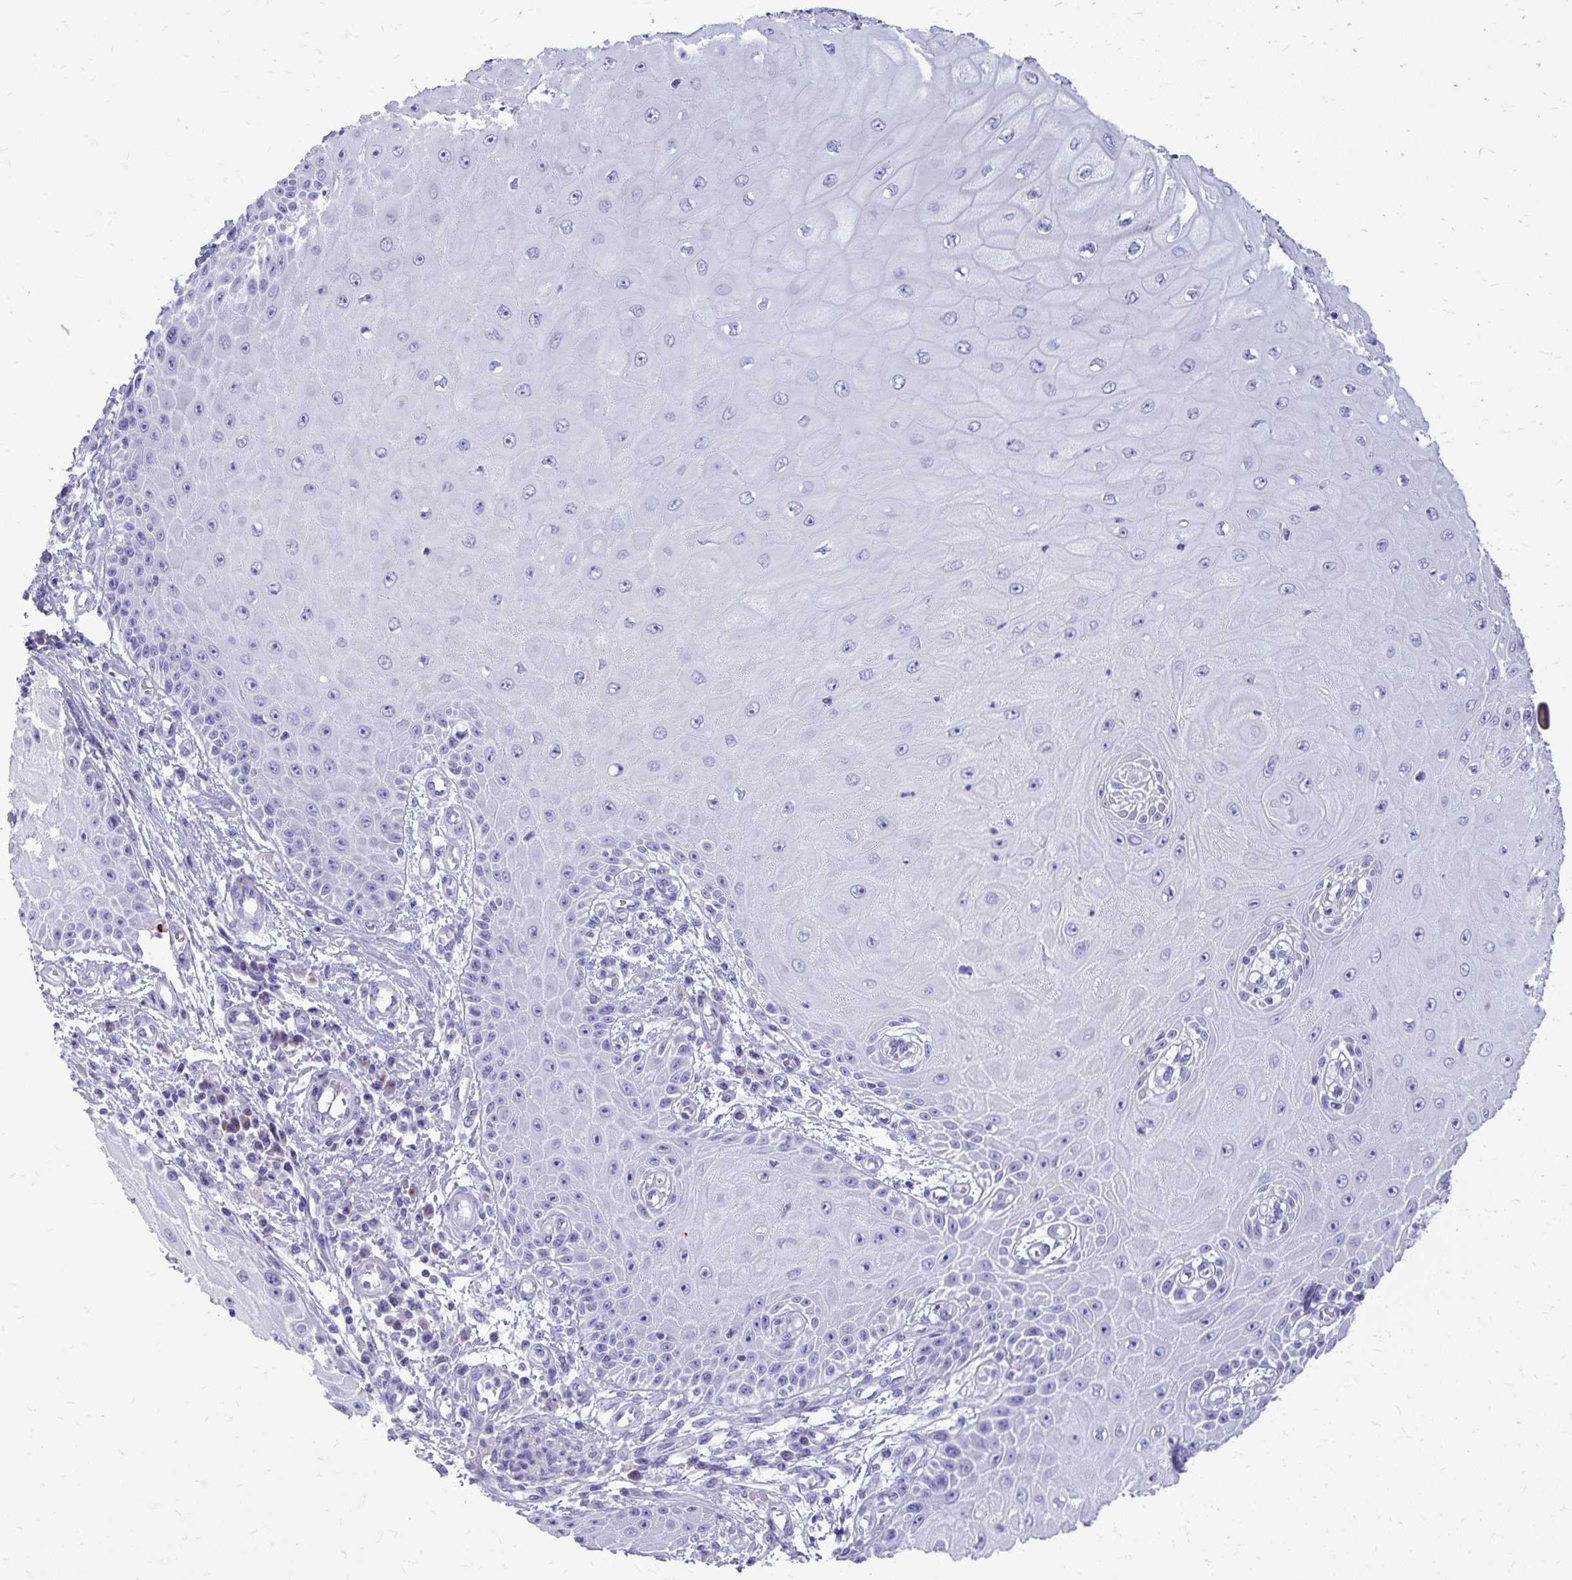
{"staining": {"intensity": "negative", "quantity": "none", "location": "none"}, "tissue": "skin cancer", "cell_type": "Tumor cells", "image_type": "cancer", "snomed": [{"axis": "morphology", "description": "Squamous cell carcinoma, NOS"}, {"axis": "topography", "description": "Skin"}, {"axis": "topography", "description": "Vulva"}], "caption": "This is a image of immunohistochemistry (IHC) staining of skin cancer (squamous cell carcinoma), which shows no positivity in tumor cells.", "gene": "BCL6B", "patient": {"sex": "female", "age": 44}}